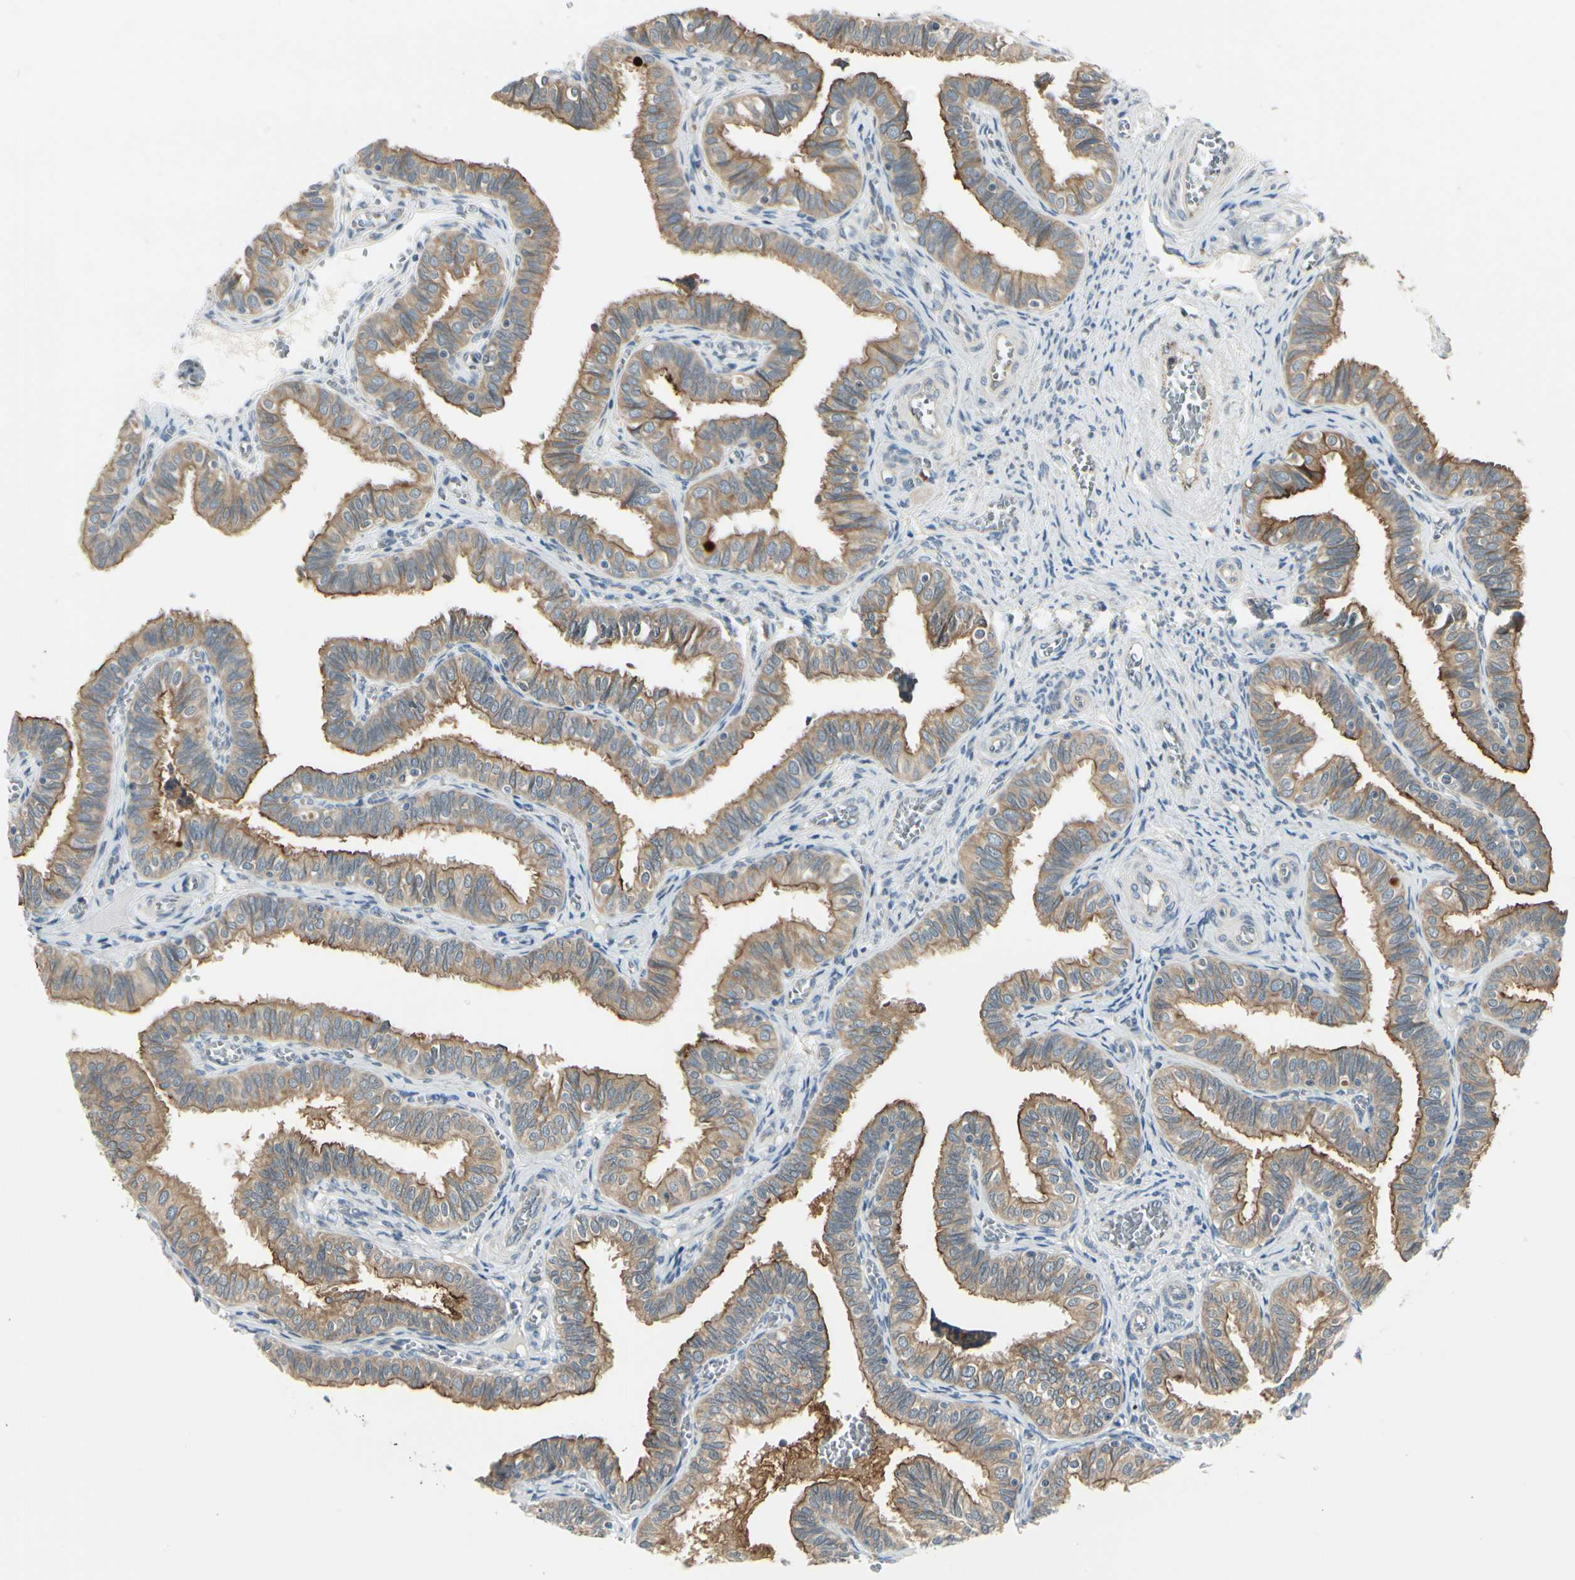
{"staining": {"intensity": "strong", "quantity": ">75%", "location": "cytoplasmic/membranous"}, "tissue": "fallopian tube", "cell_type": "Glandular cells", "image_type": "normal", "snomed": [{"axis": "morphology", "description": "Normal tissue, NOS"}, {"axis": "topography", "description": "Fallopian tube"}], "caption": "IHC of benign human fallopian tube reveals high levels of strong cytoplasmic/membranous positivity in approximately >75% of glandular cells.", "gene": "BNIP1", "patient": {"sex": "female", "age": 46}}